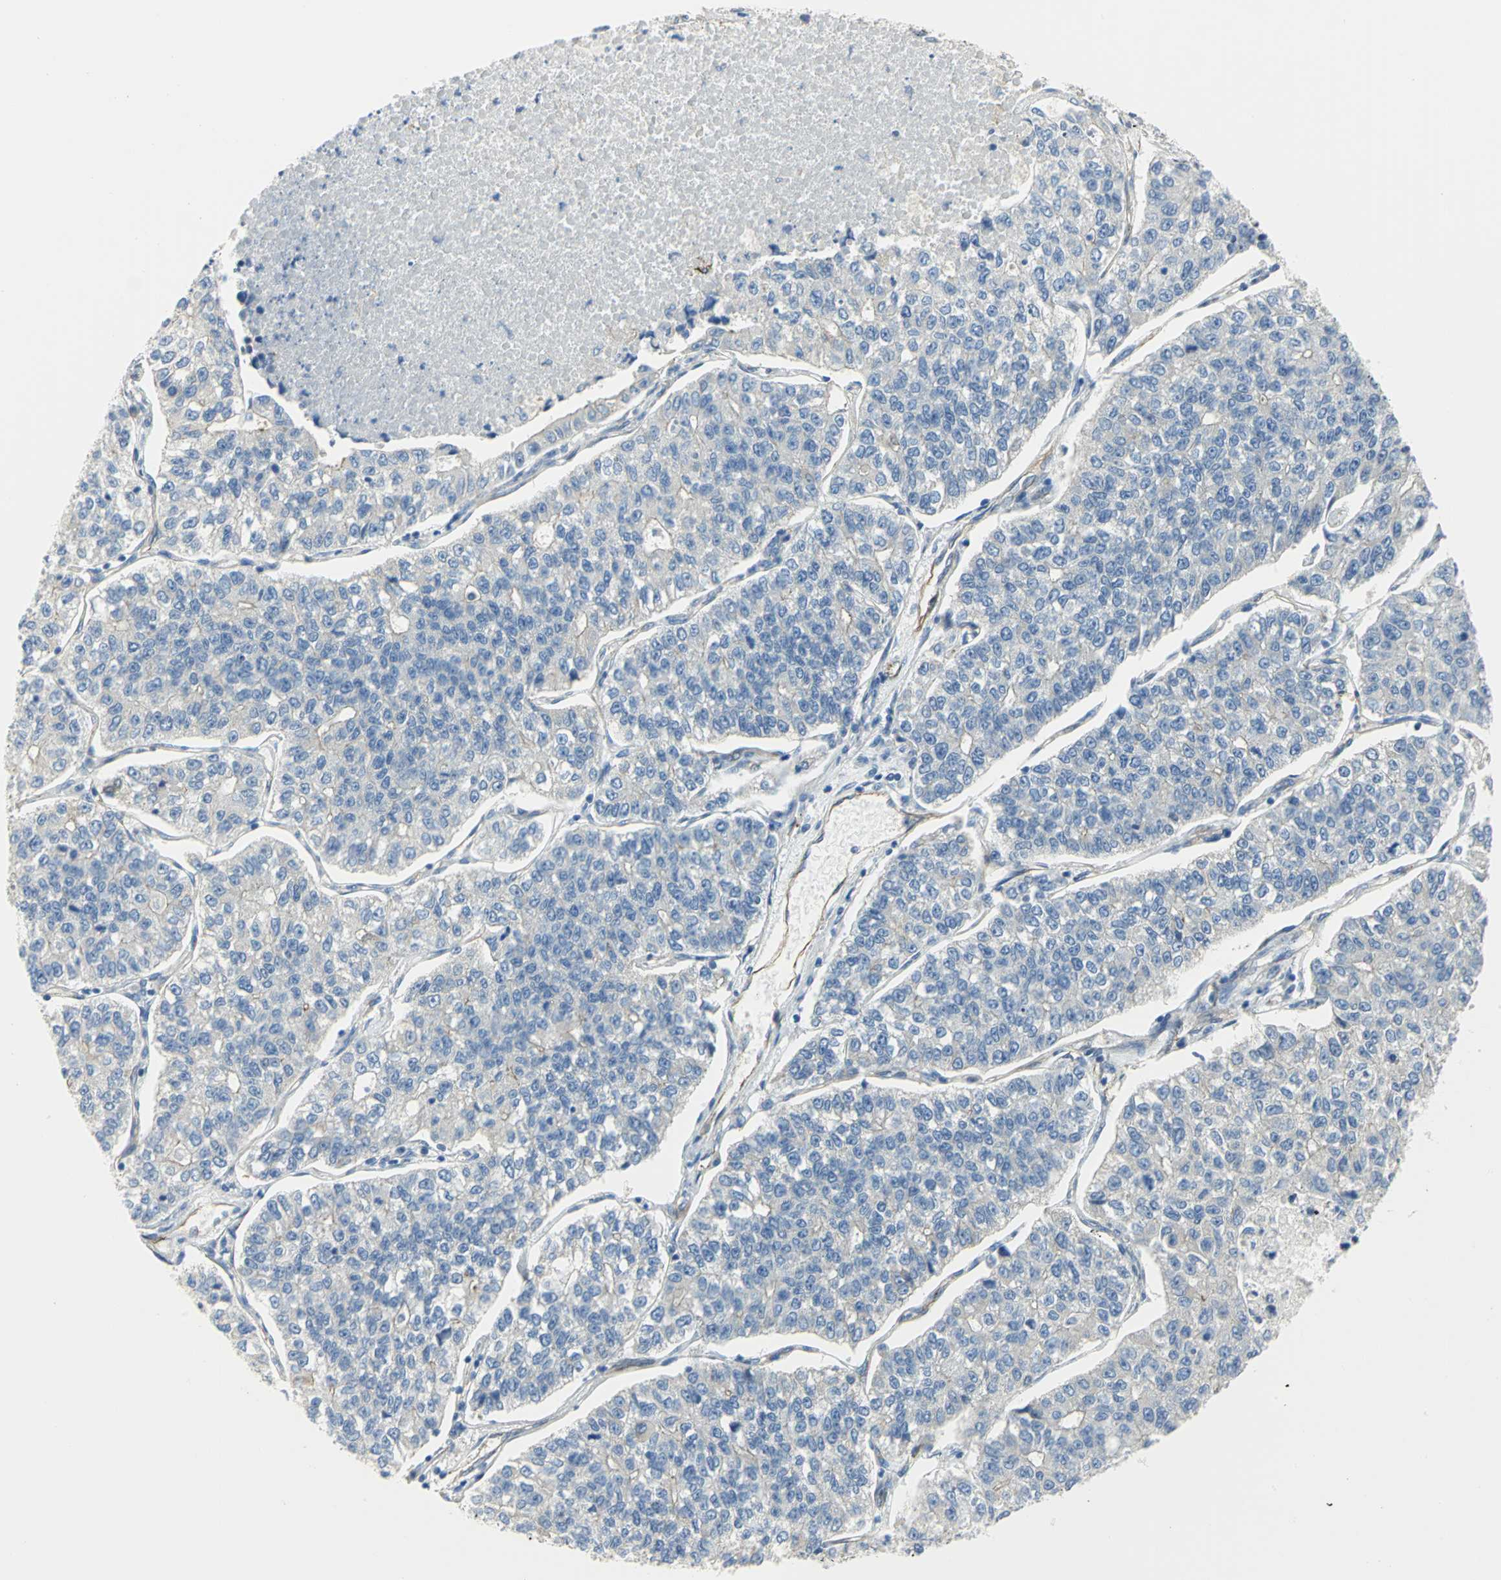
{"staining": {"intensity": "negative", "quantity": "none", "location": "none"}, "tissue": "lung cancer", "cell_type": "Tumor cells", "image_type": "cancer", "snomed": [{"axis": "morphology", "description": "Adenocarcinoma, NOS"}, {"axis": "topography", "description": "Lung"}], "caption": "DAB immunohistochemical staining of lung cancer (adenocarcinoma) demonstrates no significant staining in tumor cells.", "gene": "FLNB", "patient": {"sex": "male", "age": 49}}